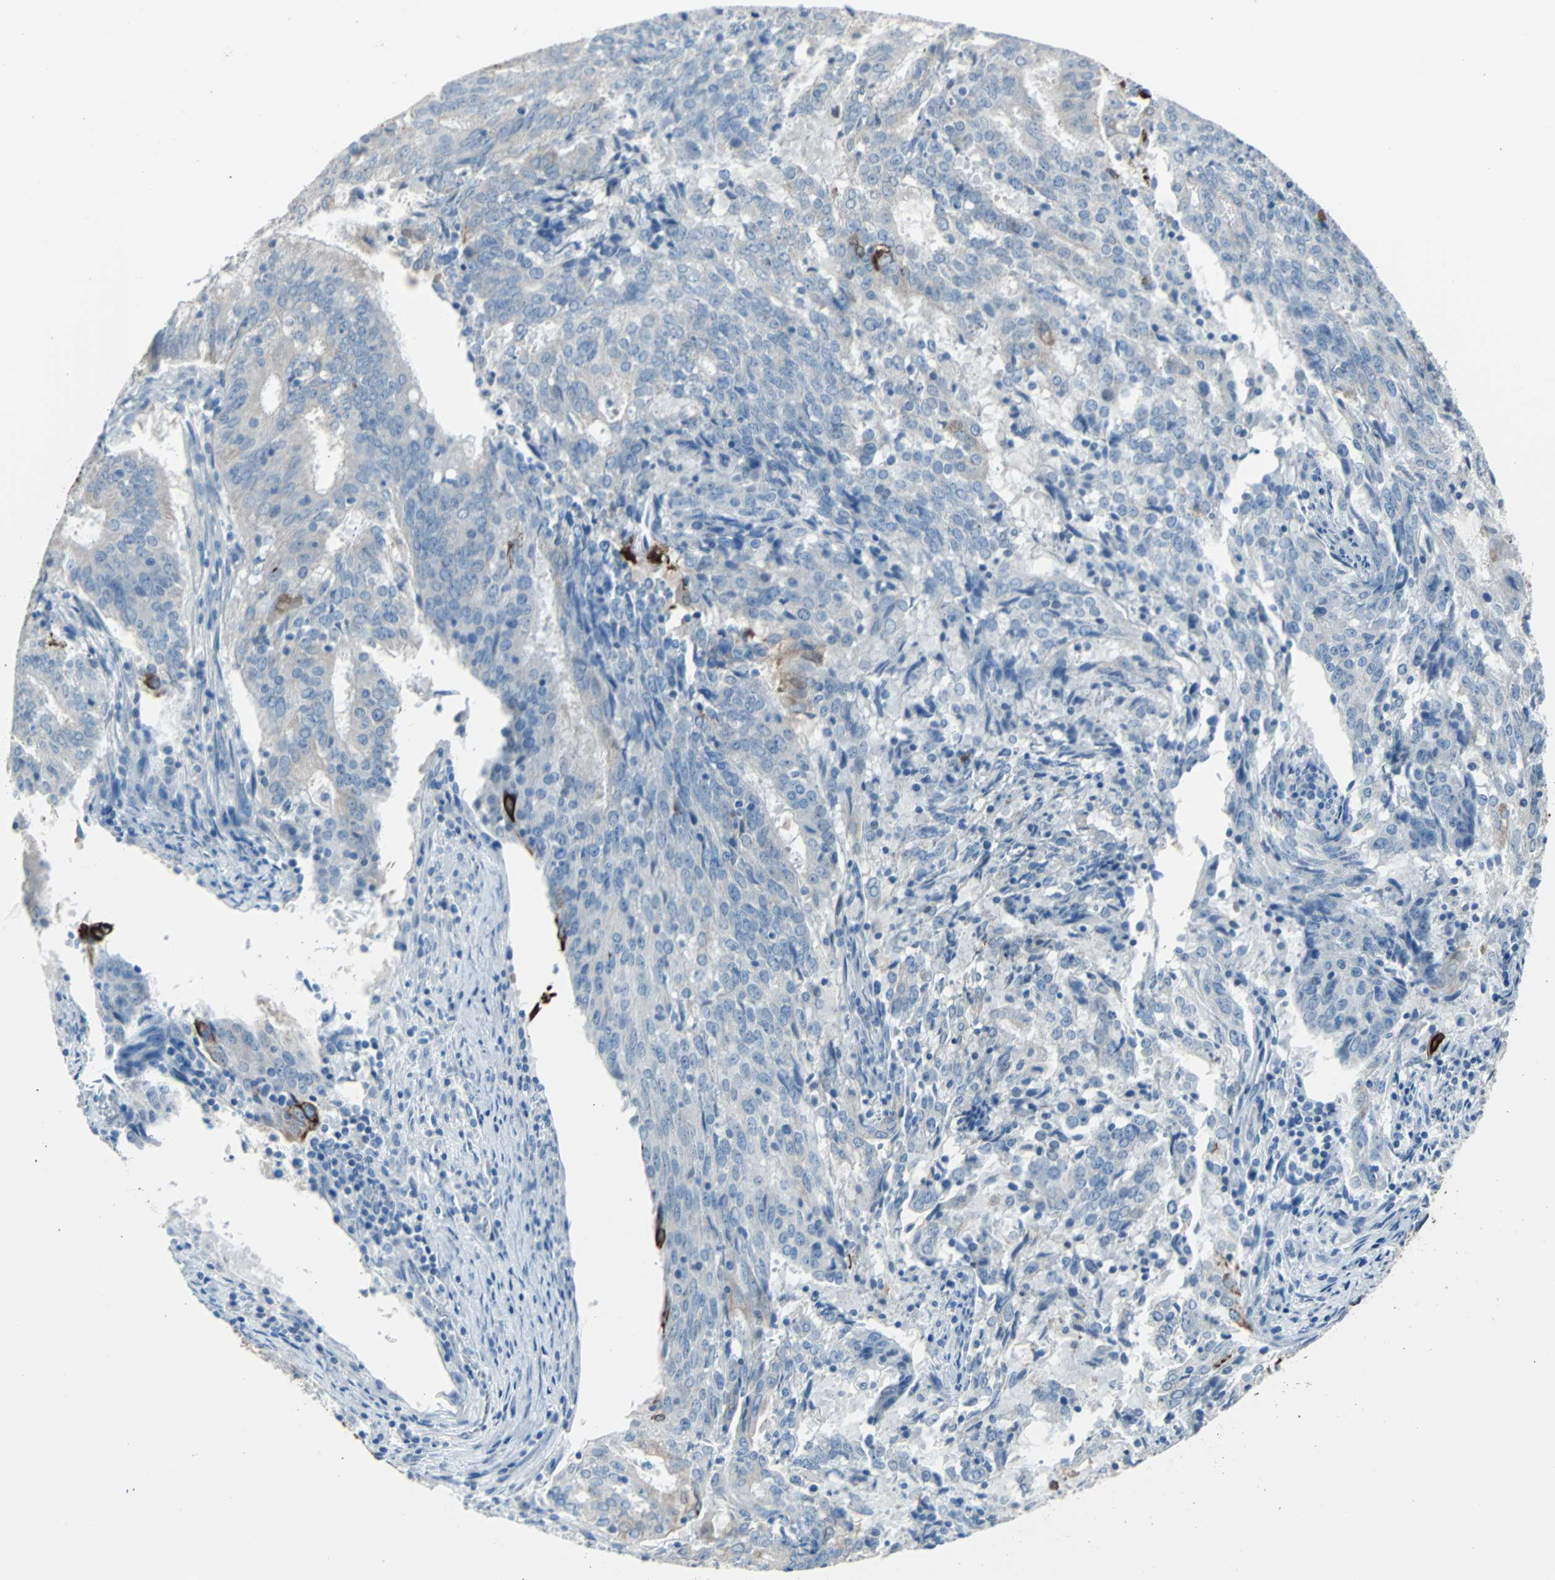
{"staining": {"intensity": "weak", "quantity": ">75%", "location": "cytoplasmic/membranous"}, "tissue": "cervical cancer", "cell_type": "Tumor cells", "image_type": "cancer", "snomed": [{"axis": "morphology", "description": "Adenocarcinoma, NOS"}, {"axis": "topography", "description": "Cervix"}], "caption": "An immunohistochemistry photomicrograph of tumor tissue is shown. Protein staining in brown shows weak cytoplasmic/membranous positivity in cervical cancer (adenocarcinoma) within tumor cells.", "gene": "KRT7", "patient": {"sex": "female", "age": 44}}